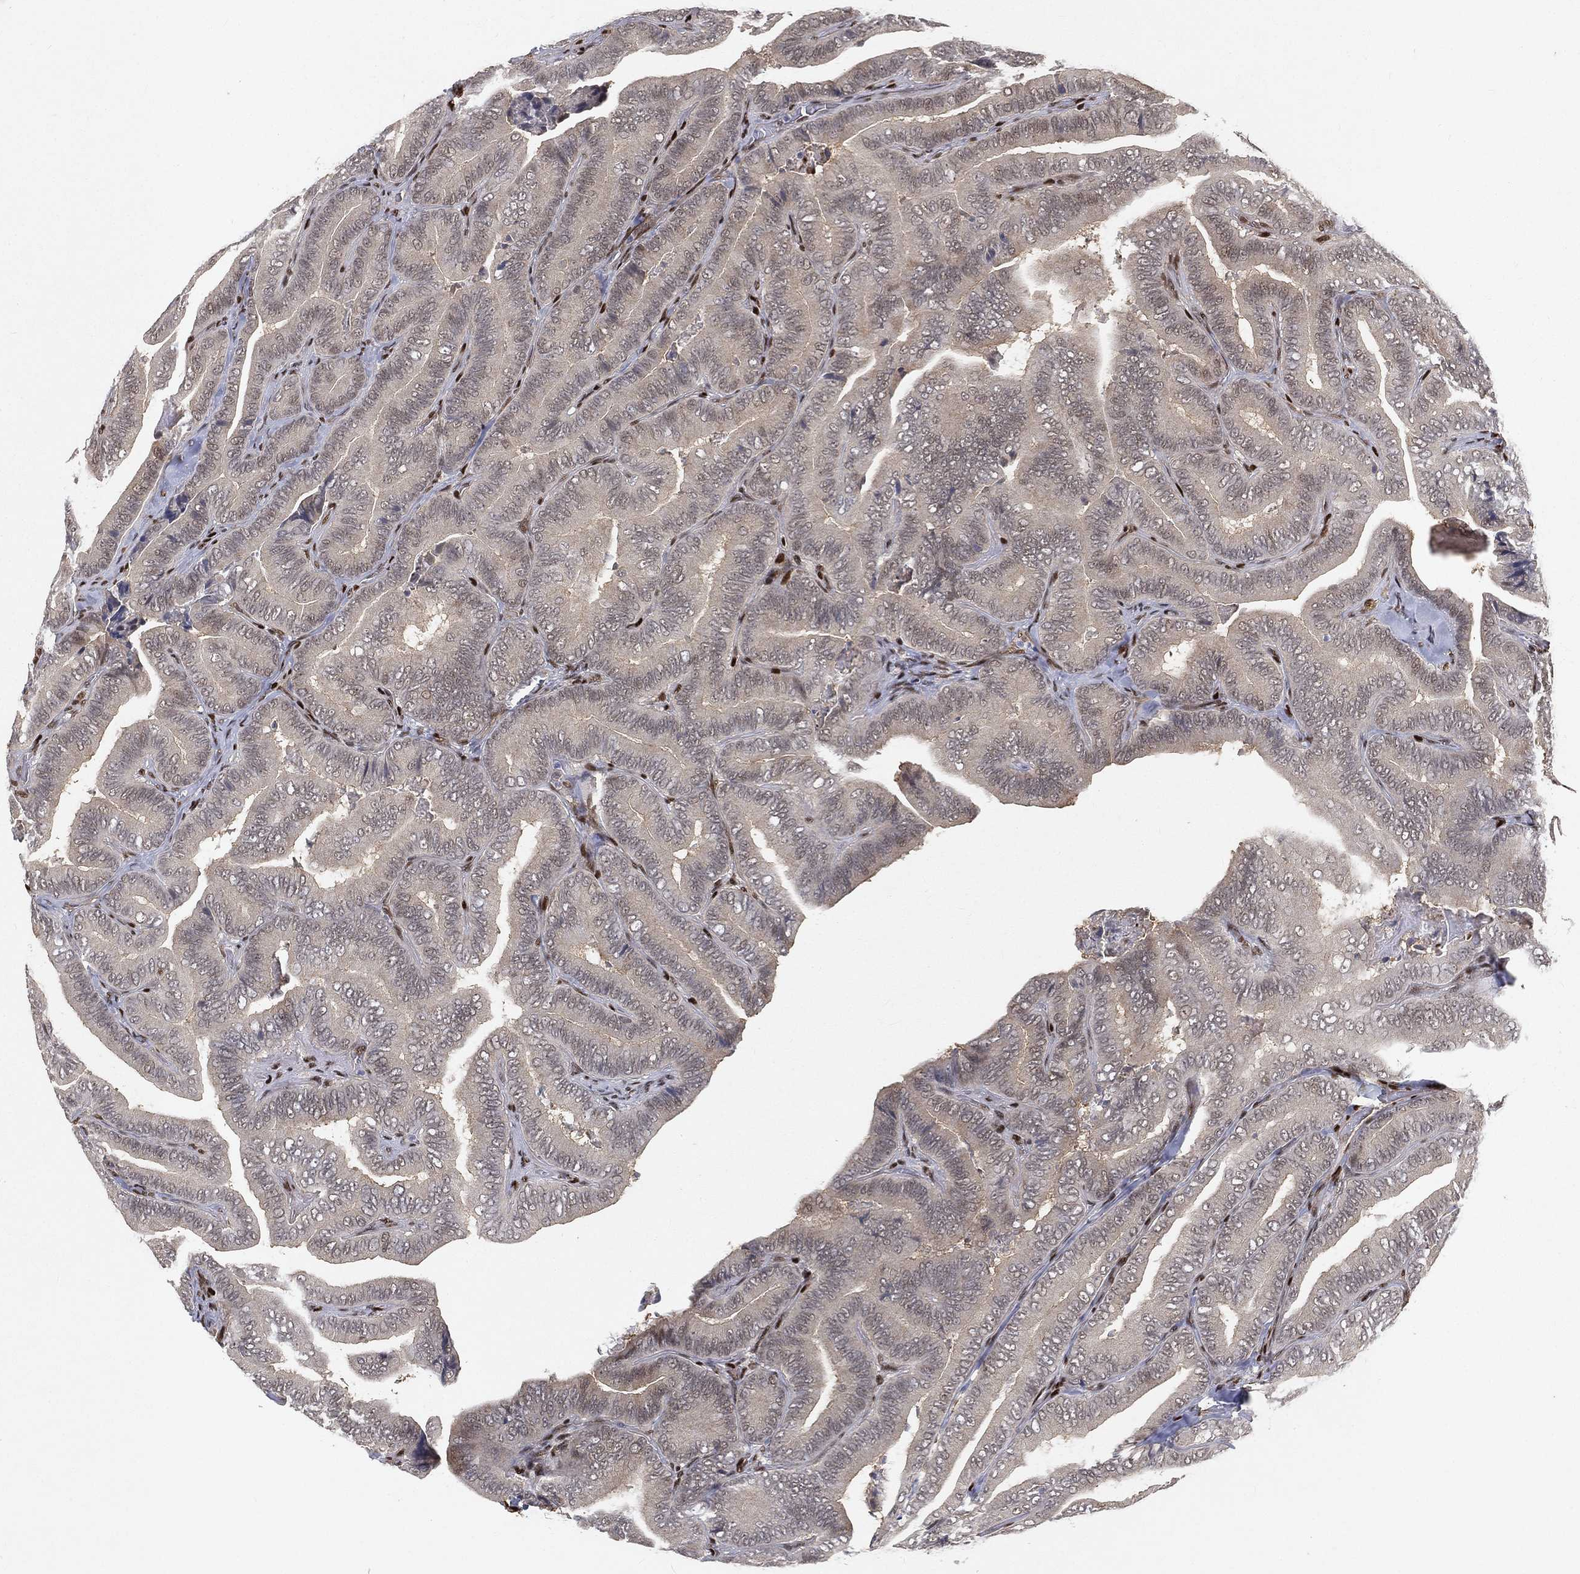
{"staining": {"intensity": "negative", "quantity": "none", "location": "none"}, "tissue": "thyroid cancer", "cell_type": "Tumor cells", "image_type": "cancer", "snomed": [{"axis": "morphology", "description": "Papillary adenocarcinoma, NOS"}, {"axis": "topography", "description": "Thyroid gland"}], "caption": "DAB (3,3'-diaminobenzidine) immunohistochemical staining of human thyroid cancer (papillary adenocarcinoma) demonstrates no significant staining in tumor cells. The staining was performed using DAB (3,3'-diaminobenzidine) to visualize the protein expression in brown, while the nuclei were stained in blue with hematoxylin (Magnification: 20x).", "gene": "CRTC3", "patient": {"sex": "male", "age": 61}}